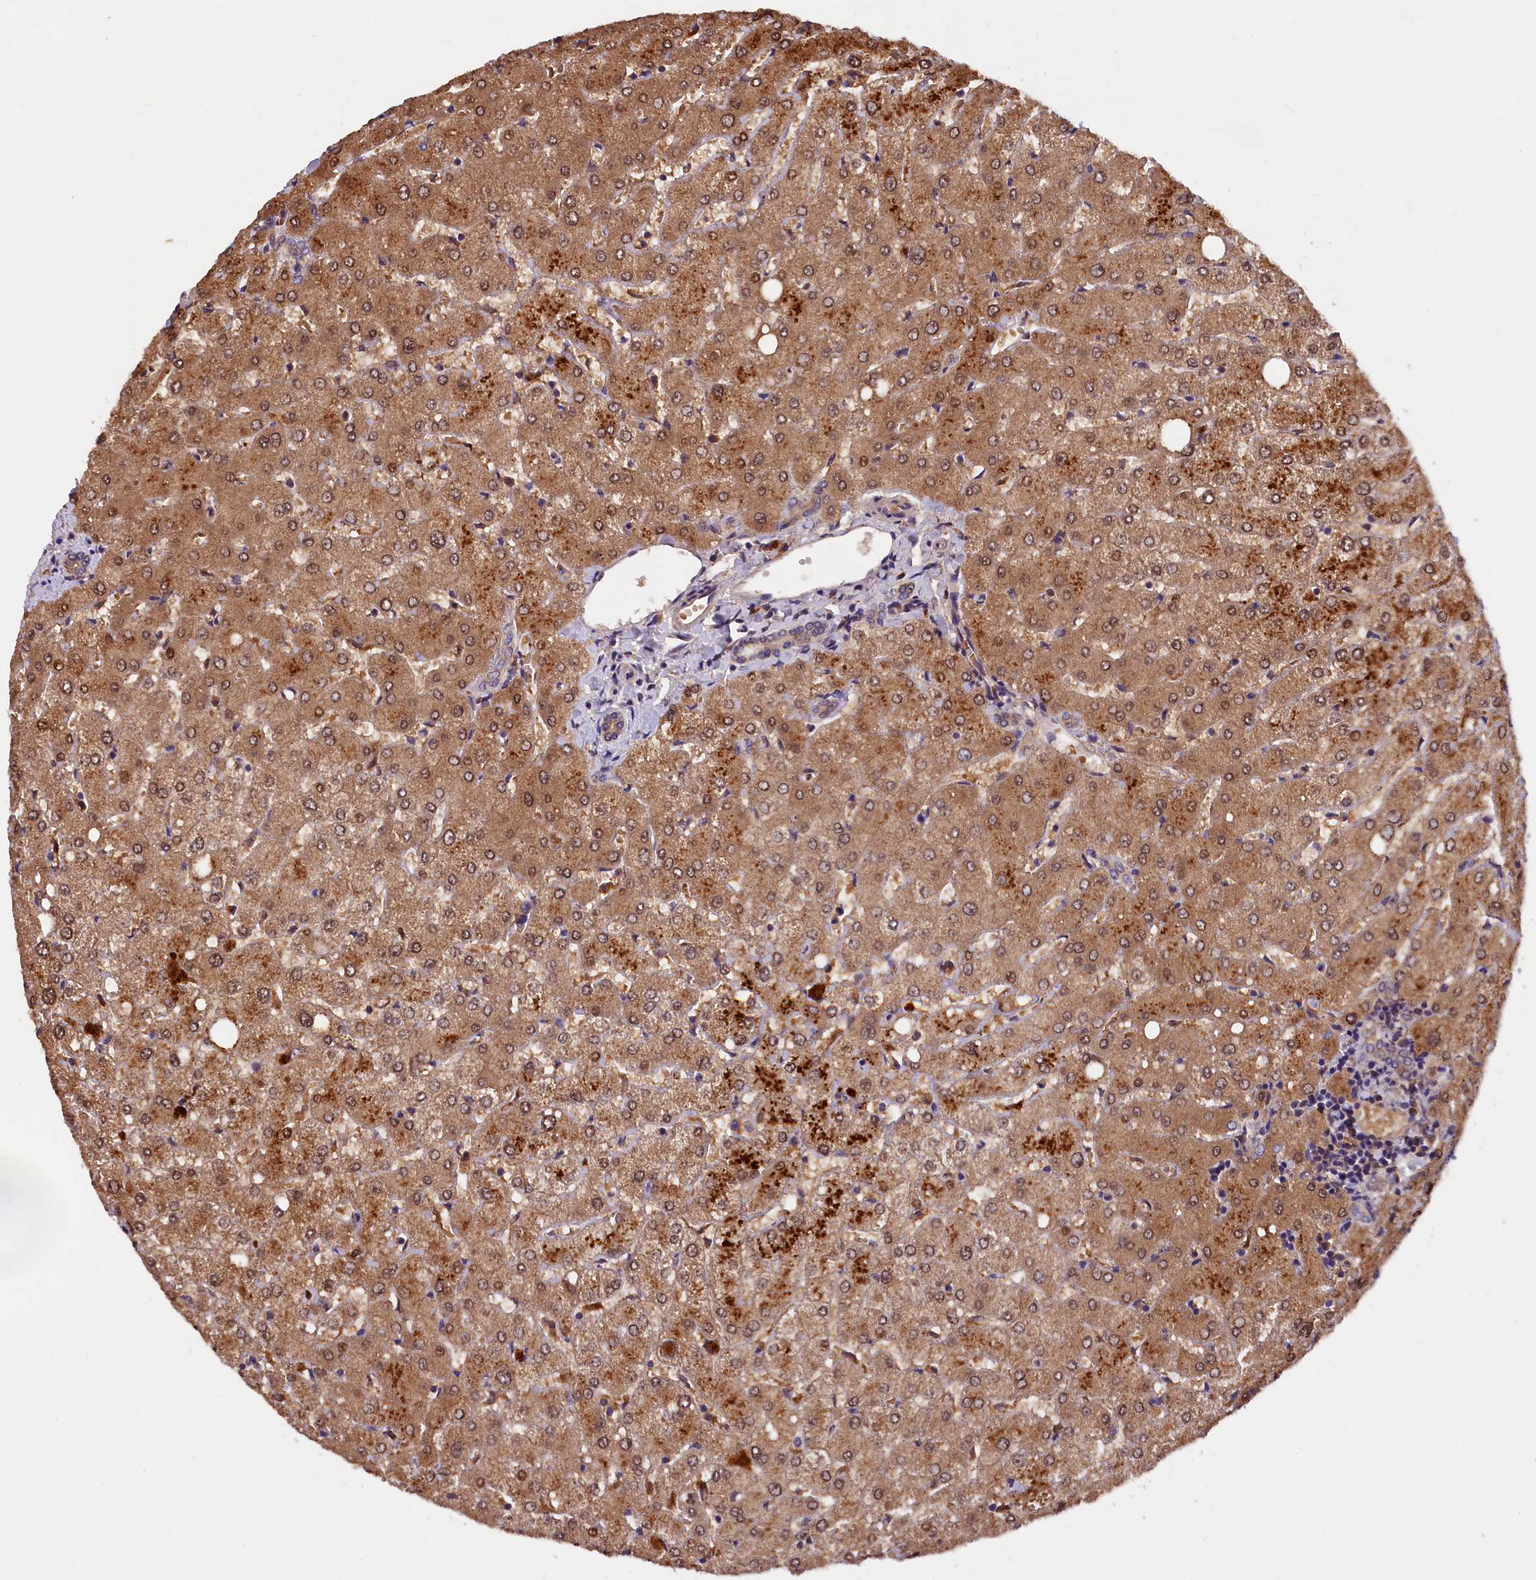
{"staining": {"intensity": "weak", "quantity": "25%-75%", "location": "cytoplasmic/membranous"}, "tissue": "liver", "cell_type": "Cholangiocytes", "image_type": "normal", "snomed": [{"axis": "morphology", "description": "Normal tissue, NOS"}, {"axis": "topography", "description": "Liver"}], "caption": "Protein expression analysis of normal liver reveals weak cytoplasmic/membranous staining in about 25%-75% of cholangiocytes.", "gene": "NAIP", "patient": {"sex": "female", "age": 54}}